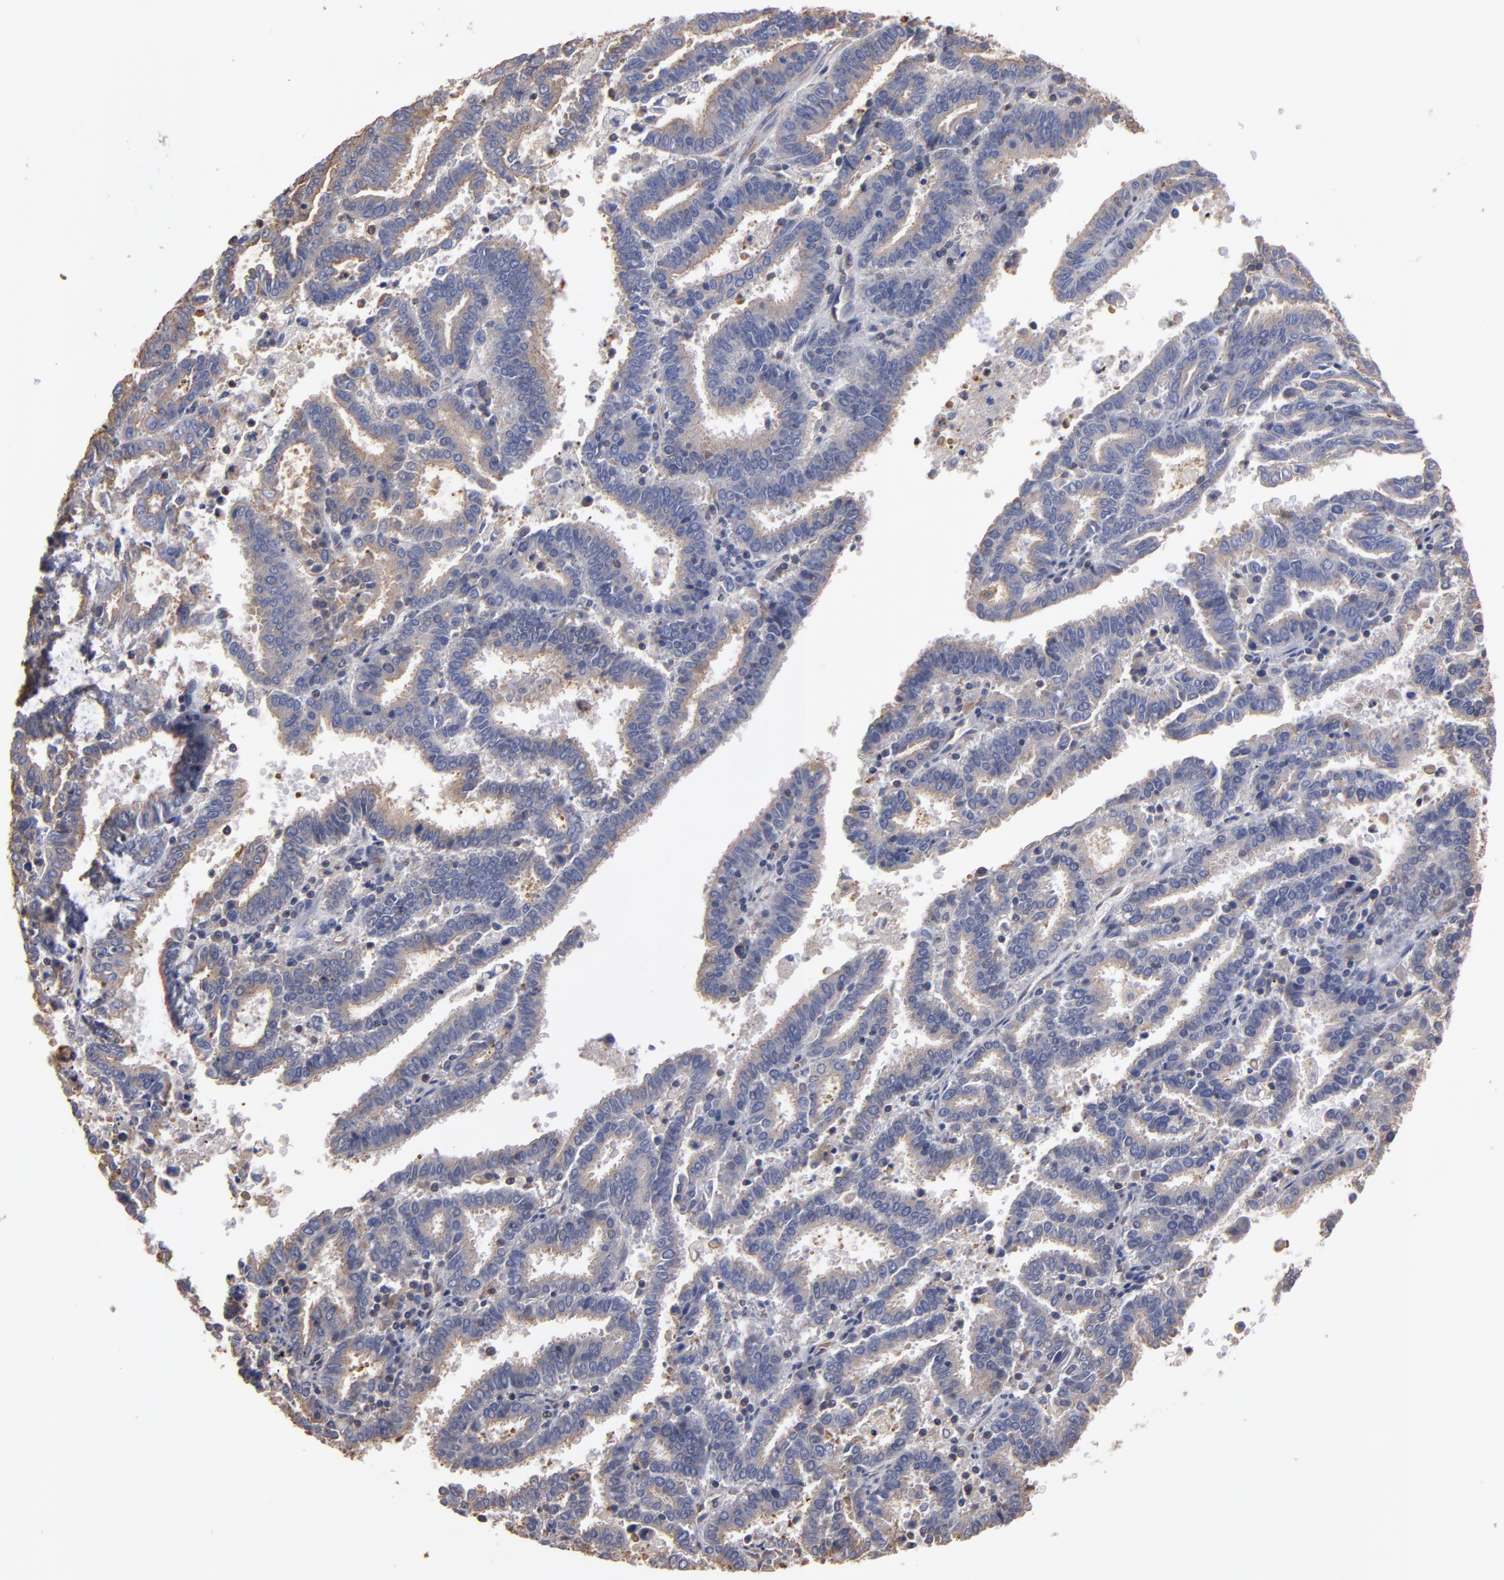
{"staining": {"intensity": "weak", "quantity": "25%-75%", "location": "cytoplasmic/membranous"}, "tissue": "endometrial cancer", "cell_type": "Tumor cells", "image_type": "cancer", "snomed": [{"axis": "morphology", "description": "Adenocarcinoma, NOS"}, {"axis": "topography", "description": "Uterus"}], "caption": "High-power microscopy captured an IHC image of endometrial cancer, revealing weak cytoplasmic/membranous positivity in approximately 25%-75% of tumor cells. (DAB (3,3'-diaminobenzidine) = brown stain, brightfield microscopy at high magnification).", "gene": "ESYT2", "patient": {"sex": "female", "age": 83}}